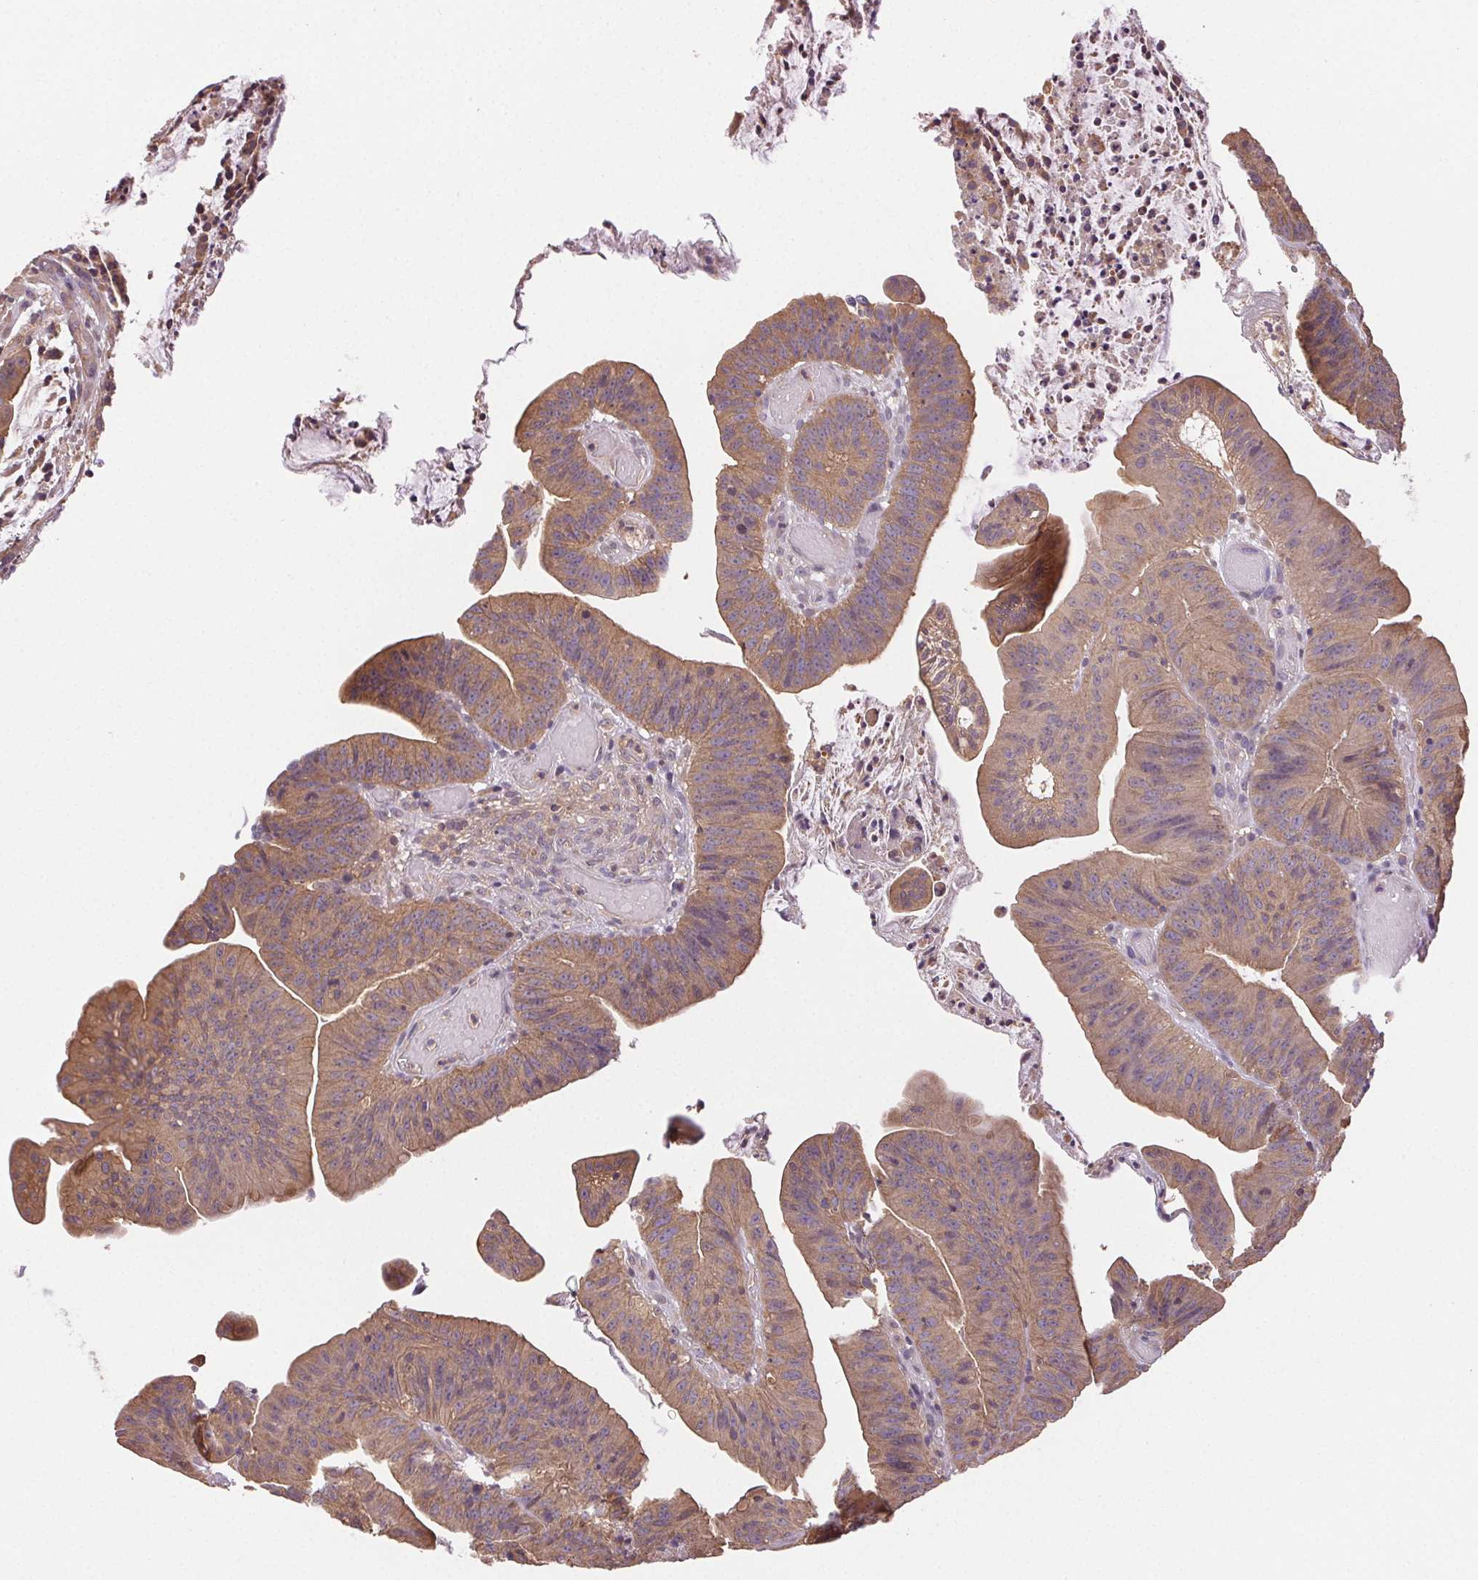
{"staining": {"intensity": "weak", "quantity": "25%-75%", "location": "cytoplasmic/membranous"}, "tissue": "colorectal cancer", "cell_type": "Tumor cells", "image_type": "cancer", "snomed": [{"axis": "morphology", "description": "Adenocarcinoma, NOS"}, {"axis": "topography", "description": "Colon"}], "caption": "Human adenocarcinoma (colorectal) stained for a protein (brown) reveals weak cytoplasmic/membranous positive expression in about 25%-75% of tumor cells.", "gene": "GDI2", "patient": {"sex": "female", "age": 78}}